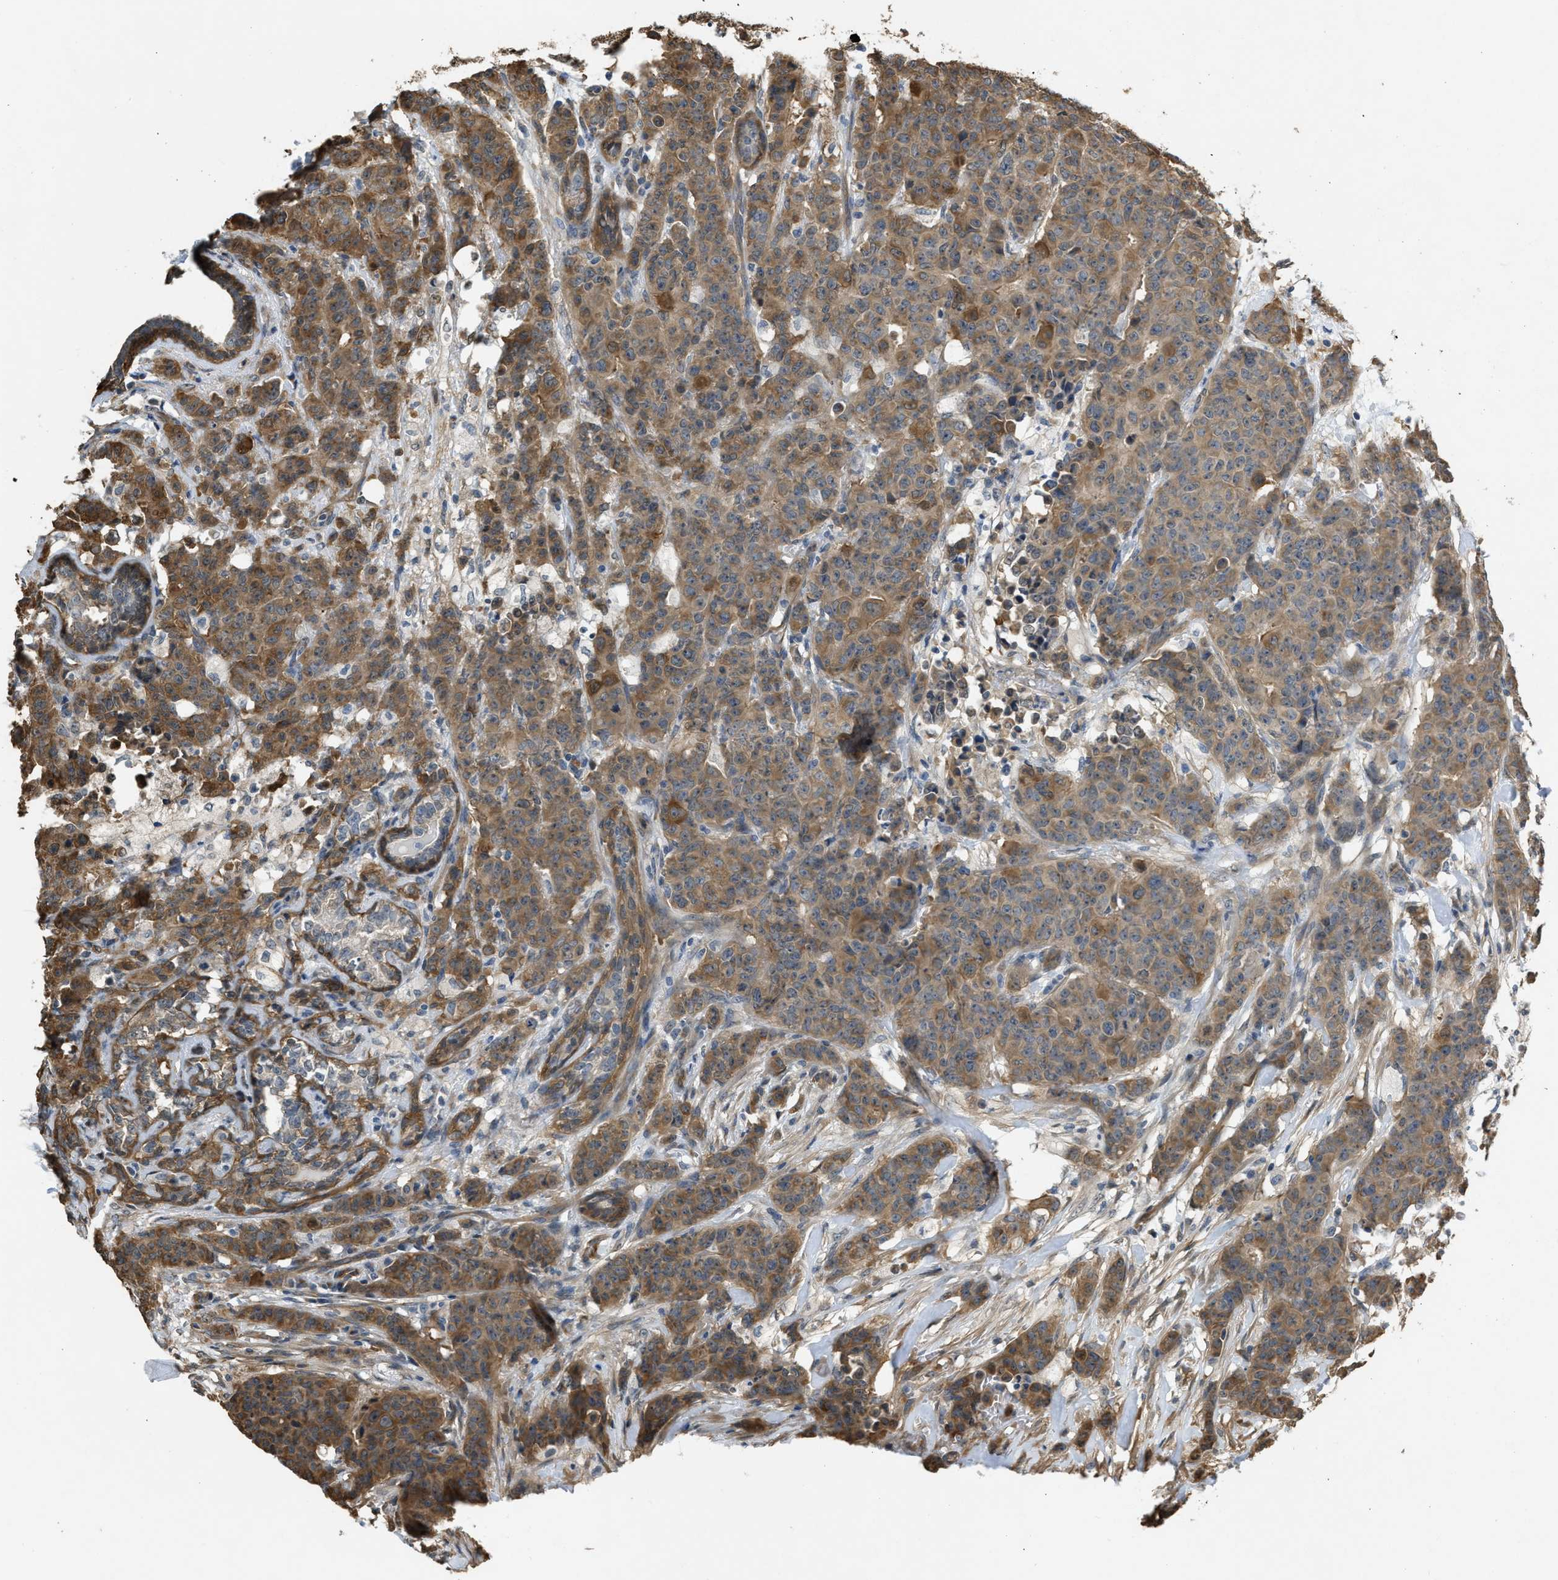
{"staining": {"intensity": "moderate", "quantity": ">75%", "location": "cytoplasmic/membranous"}, "tissue": "breast cancer", "cell_type": "Tumor cells", "image_type": "cancer", "snomed": [{"axis": "morphology", "description": "Normal tissue, NOS"}, {"axis": "morphology", "description": "Duct carcinoma"}, {"axis": "topography", "description": "Breast"}], "caption": "Moderate cytoplasmic/membranous expression is appreciated in approximately >75% of tumor cells in breast invasive ductal carcinoma.", "gene": "BAG3", "patient": {"sex": "female", "age": 40}}